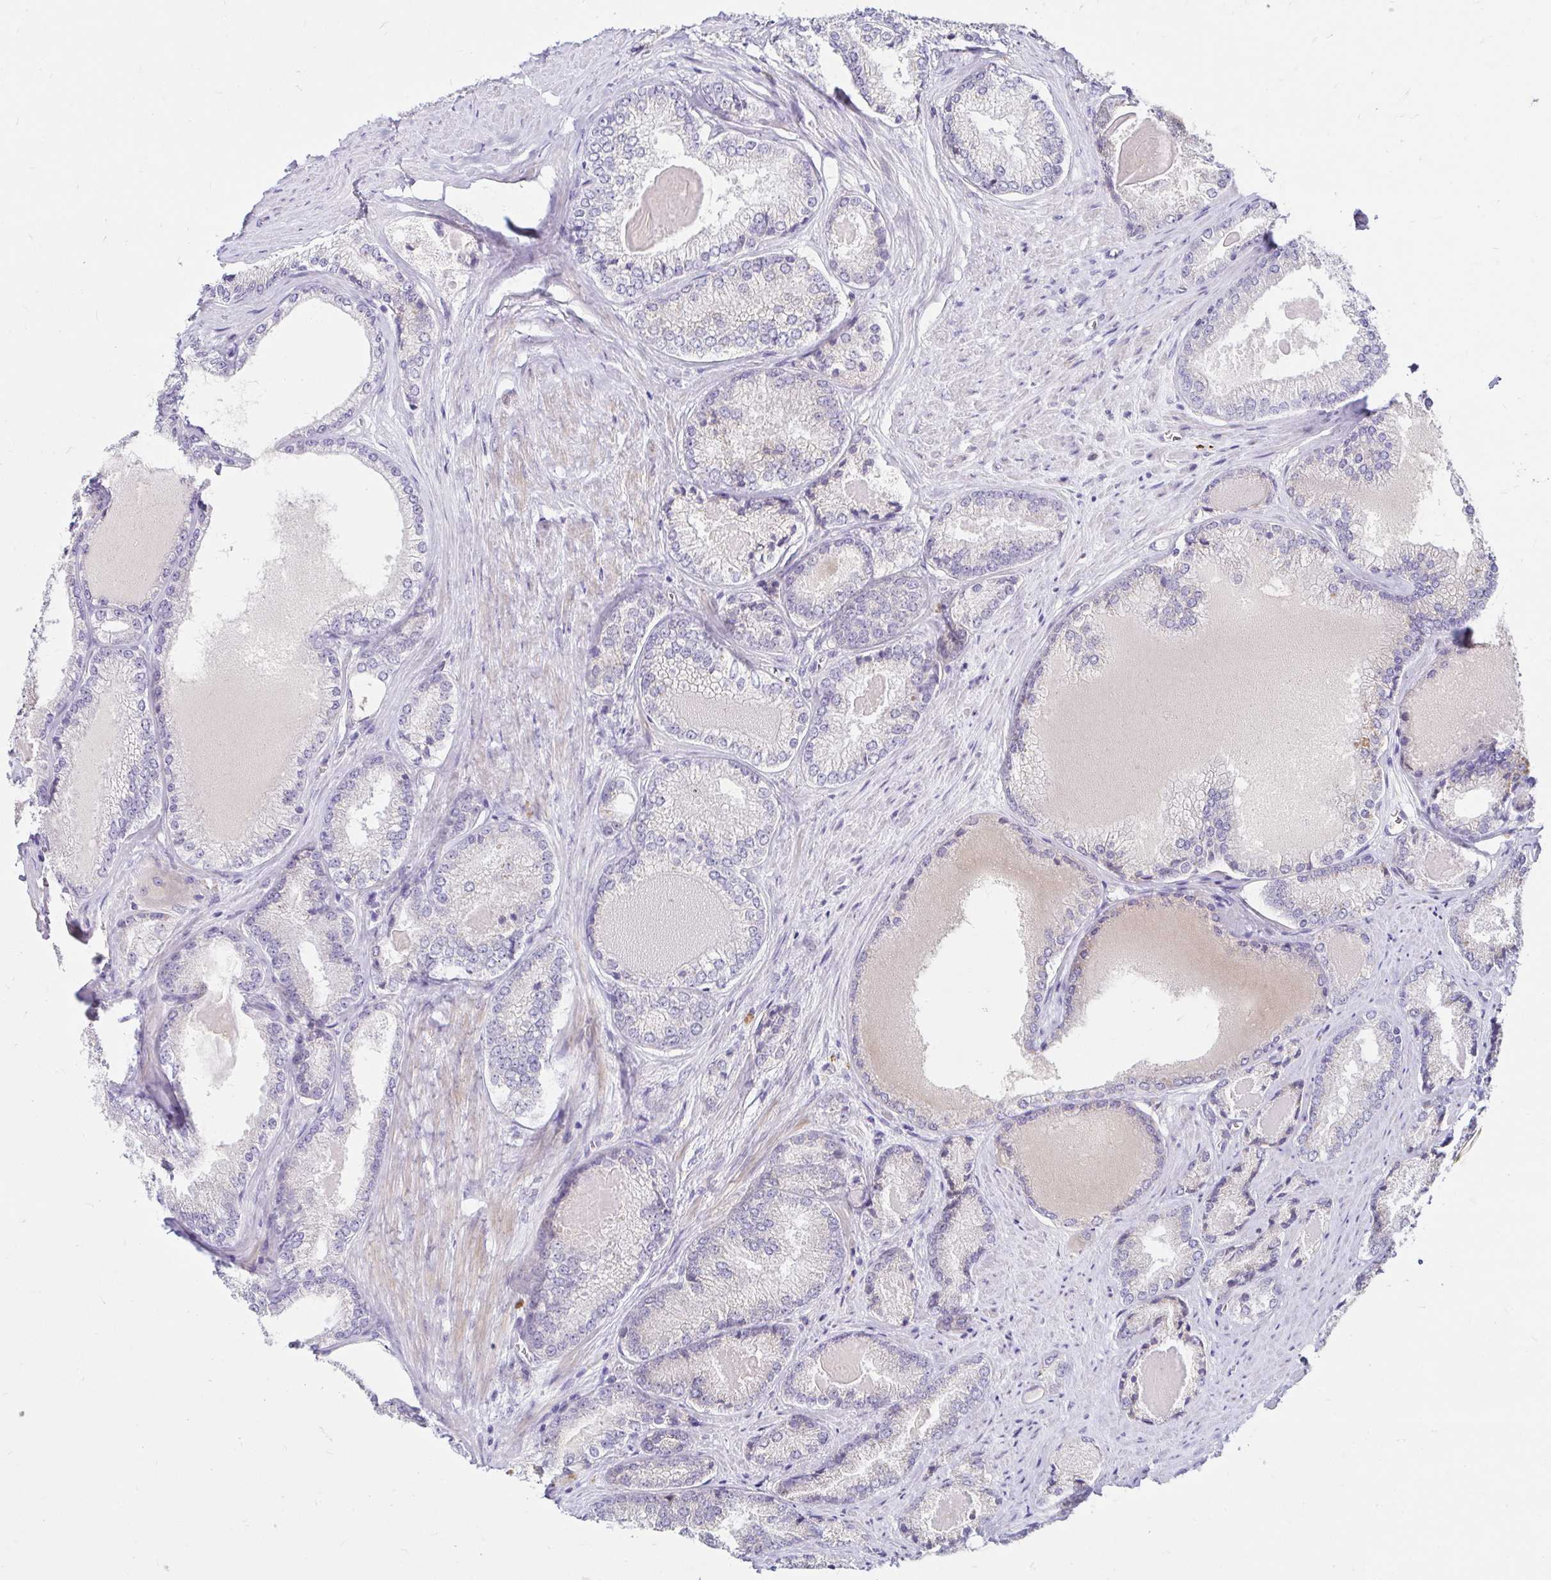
{"staining": {"intensity": "negative", "quantity": "none", "location": "none"}, "tissue": "prostate cancer", "cell_type": "Tumor cells", "image_type": "cancer", "snomed": [{"axis": "morphology", "description": "Adenocarcinoma, NOS"}, {"axis": "morphology", "description": "Adenocarcinoma, Low grade"}, {"axis": "topography", "description": "Prostate"}], "caption": "Immunohistochemistry of human prostate low-grade adenocarcinoma displays no staining in tumor cells. The staining is performed using DAB (3,3'-diaminobenzidine) brown chromogen with nuclei counter-stained in using hematoxylin.", "gene": "GUCY1A1", "patient": {"sex": "male", "age": 68}}